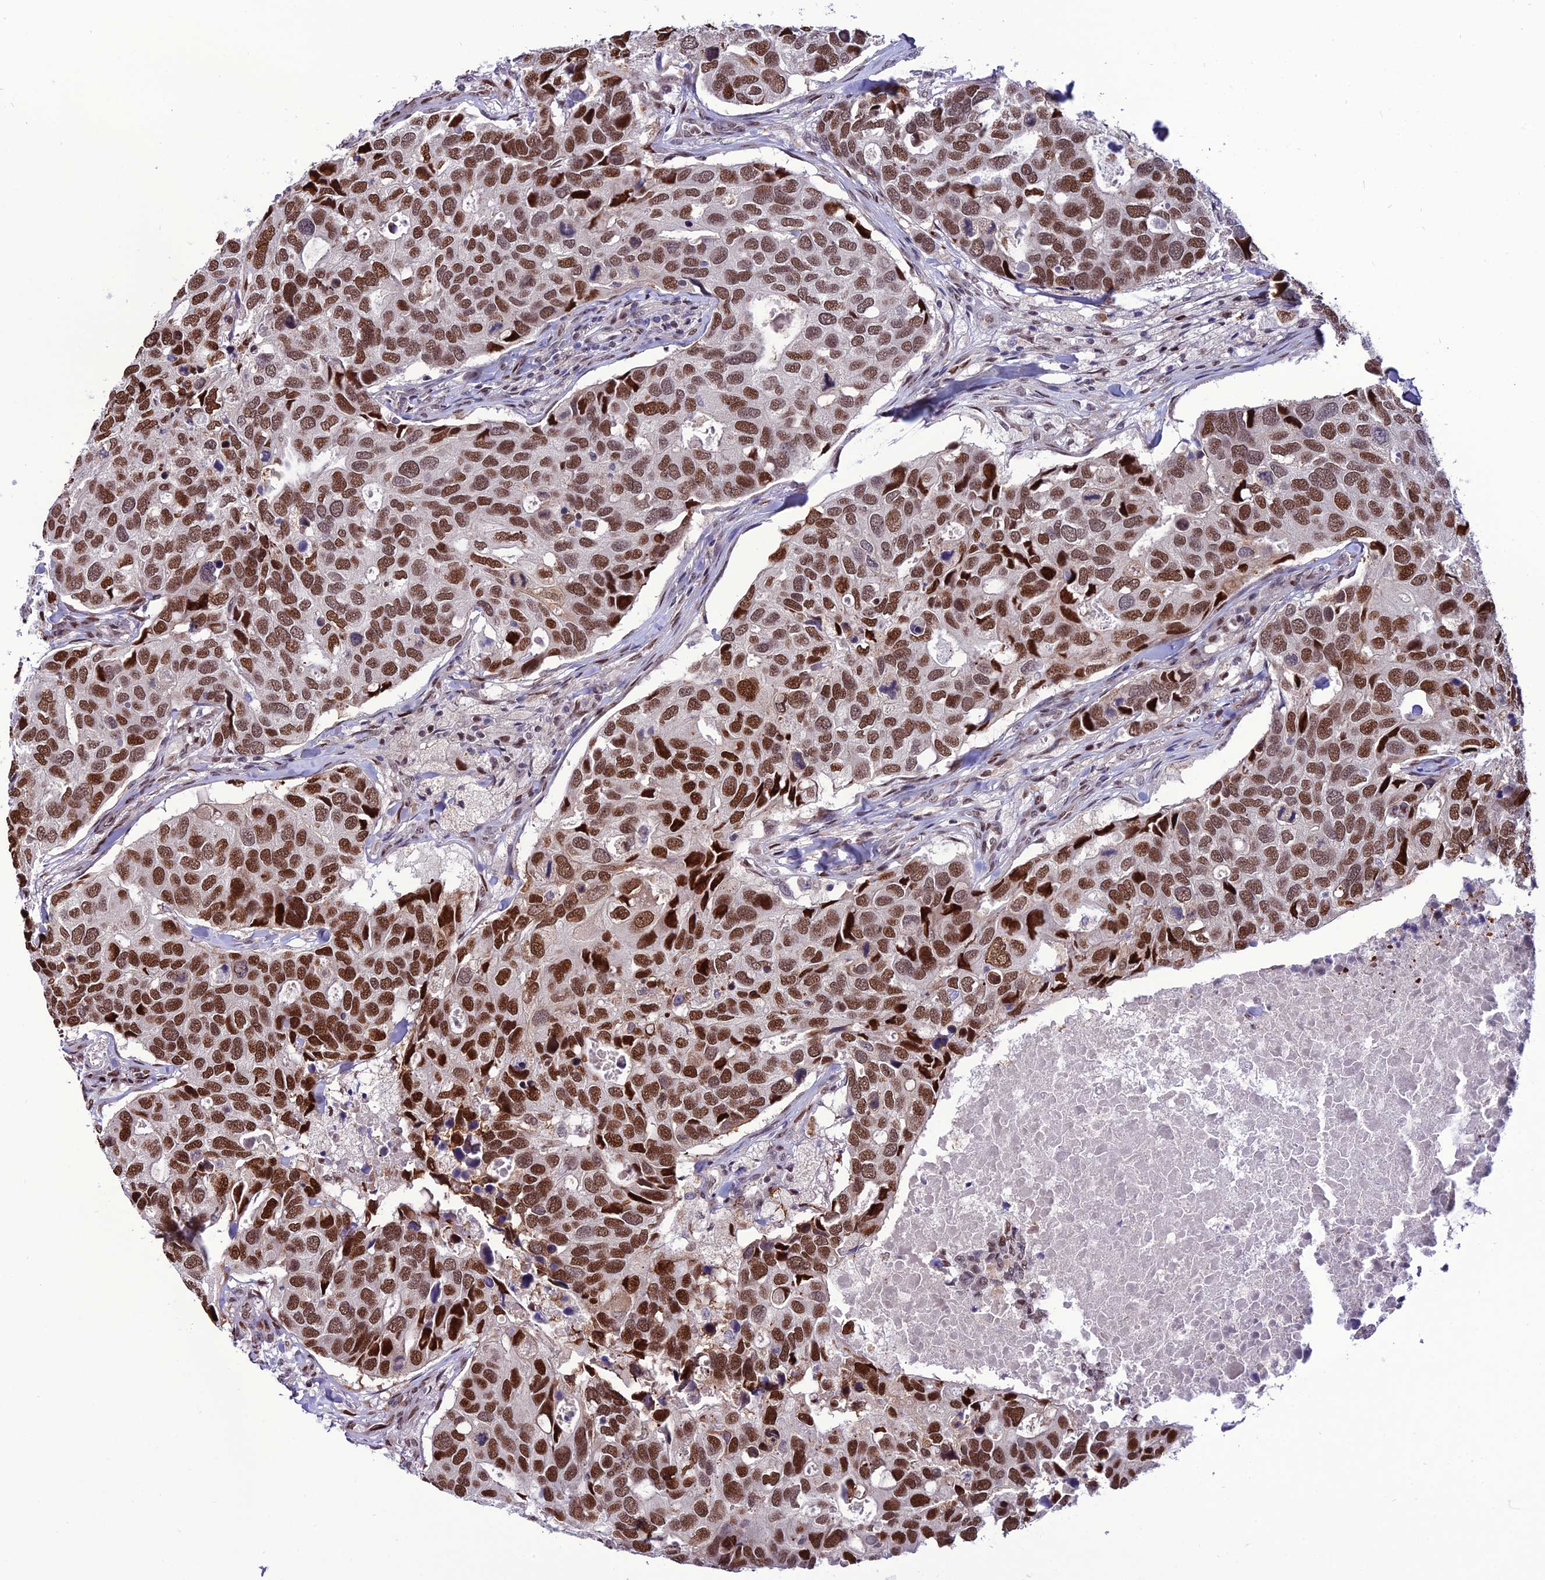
{"staining": {"intensity": "strong", "quantity": ">75%", "location": "nuclear"}, "tissue": "breast cancer", "cell_type": "Tumor cells", "image_type": "cancer", "snomed": [{"axis": "morphology", "description": "Duct carcinoma"}, {"axis": "topography", "description": "Breast"}], "caption": "Protein expression analysis of human breast intraductal carcinoma reveals strong nuclear positivity in about >75% of tumor cells. (IHC, brightfield microscopy, high magnification).", "gene": "ZNF707", "patient": {"sex": "female", "age": 83}}